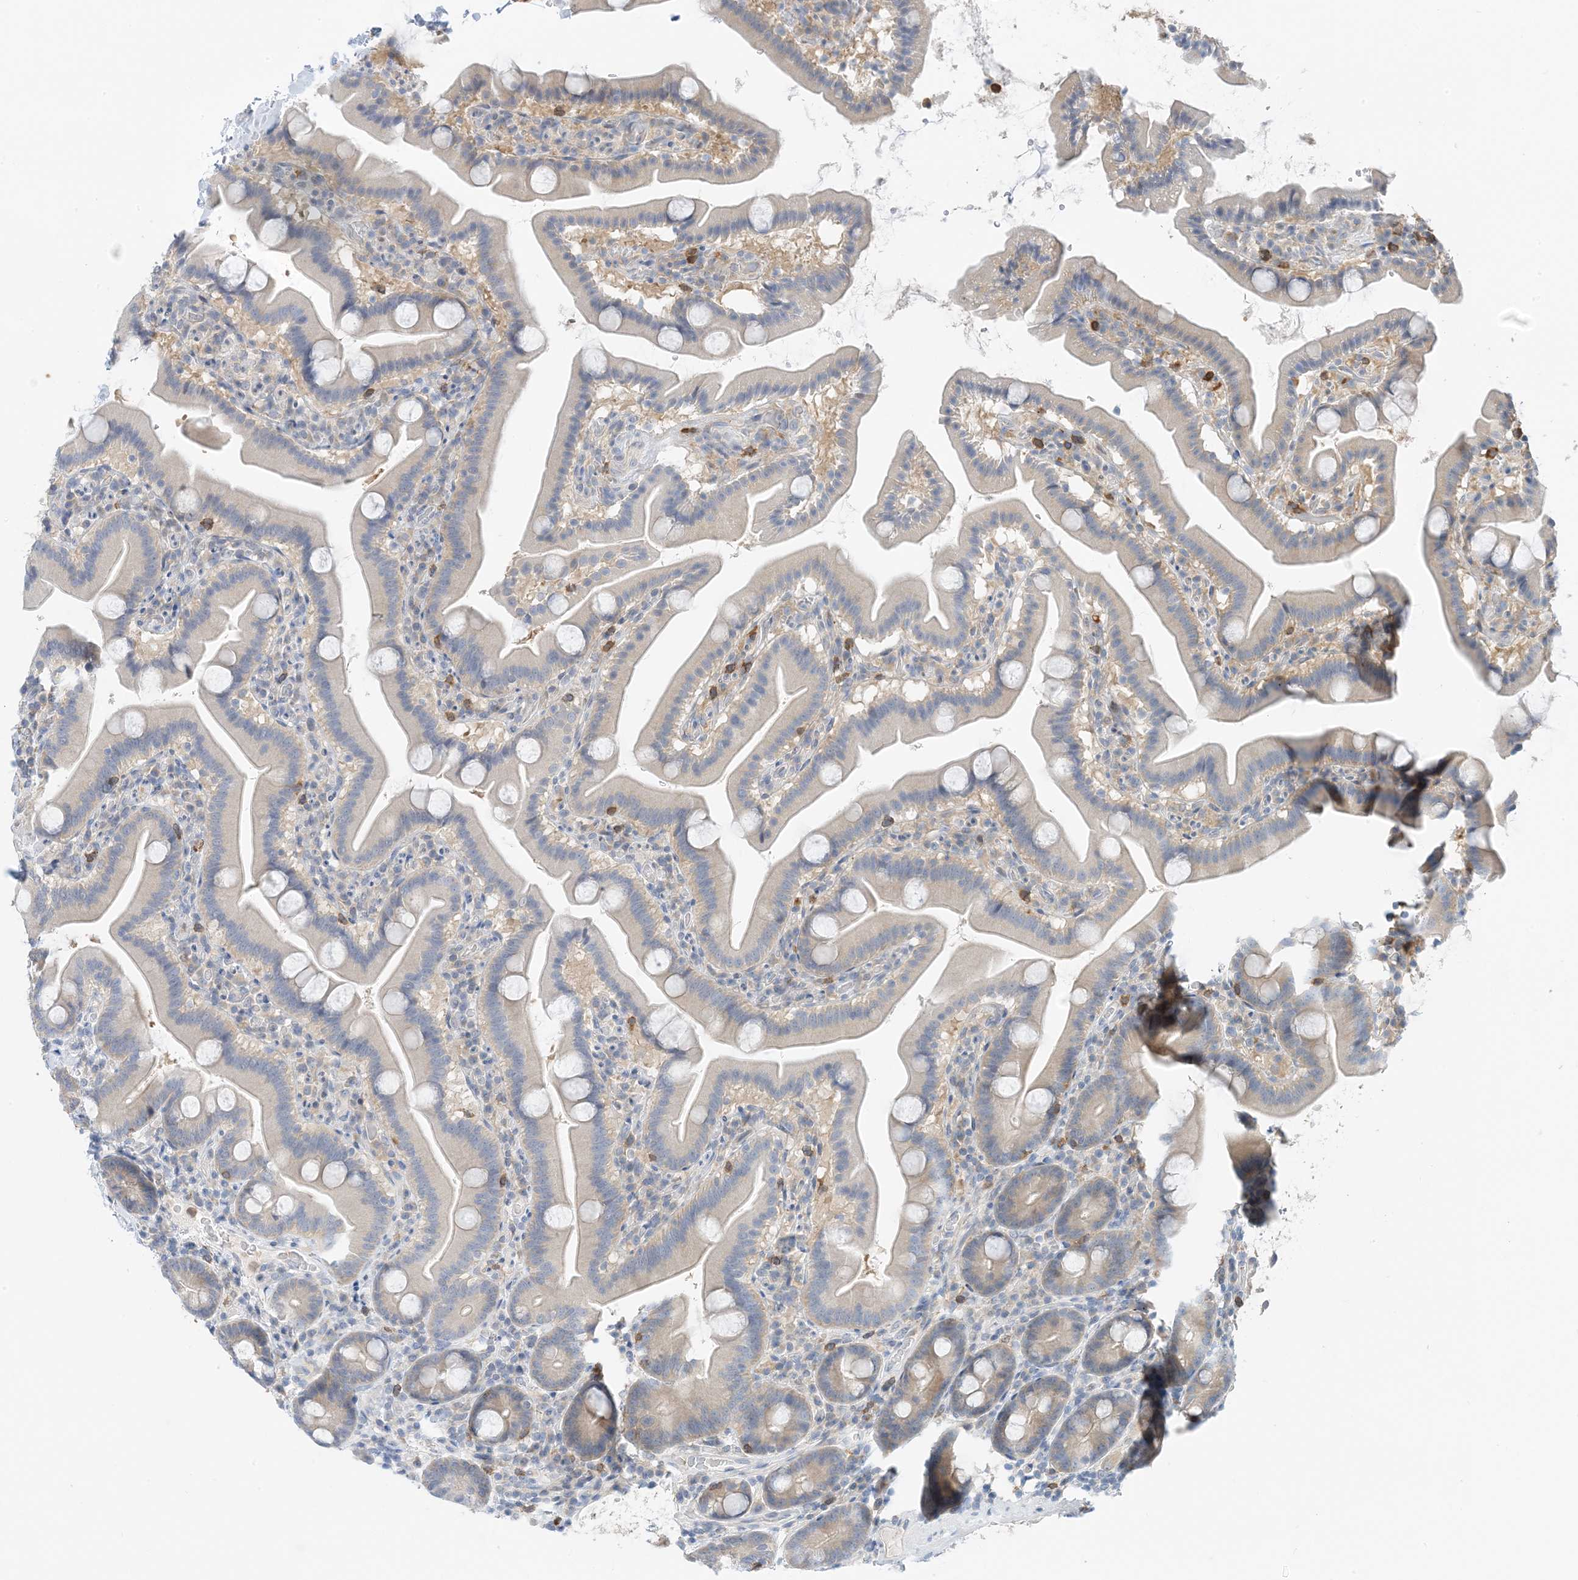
{"staining": {"intensity": "negative", "quantity": "none", "location": "none"}, "tissue": "duodenum", "cell_type": "Glandular cells", "image_type": "normal", "snomed": [{"axis": "morphology", "description": "Normal tissue, NOS"}, {"axis": "topography", "description": "Duodenum"}], "caption": "This micrograph is of normal duodenum stained with IHC to label a protein in brown with the nuclei are counter-stained blue. There is no positivity in glandular cells.", "gene": "KIFBP", "patient": {"sex": "male", "age": 55}}